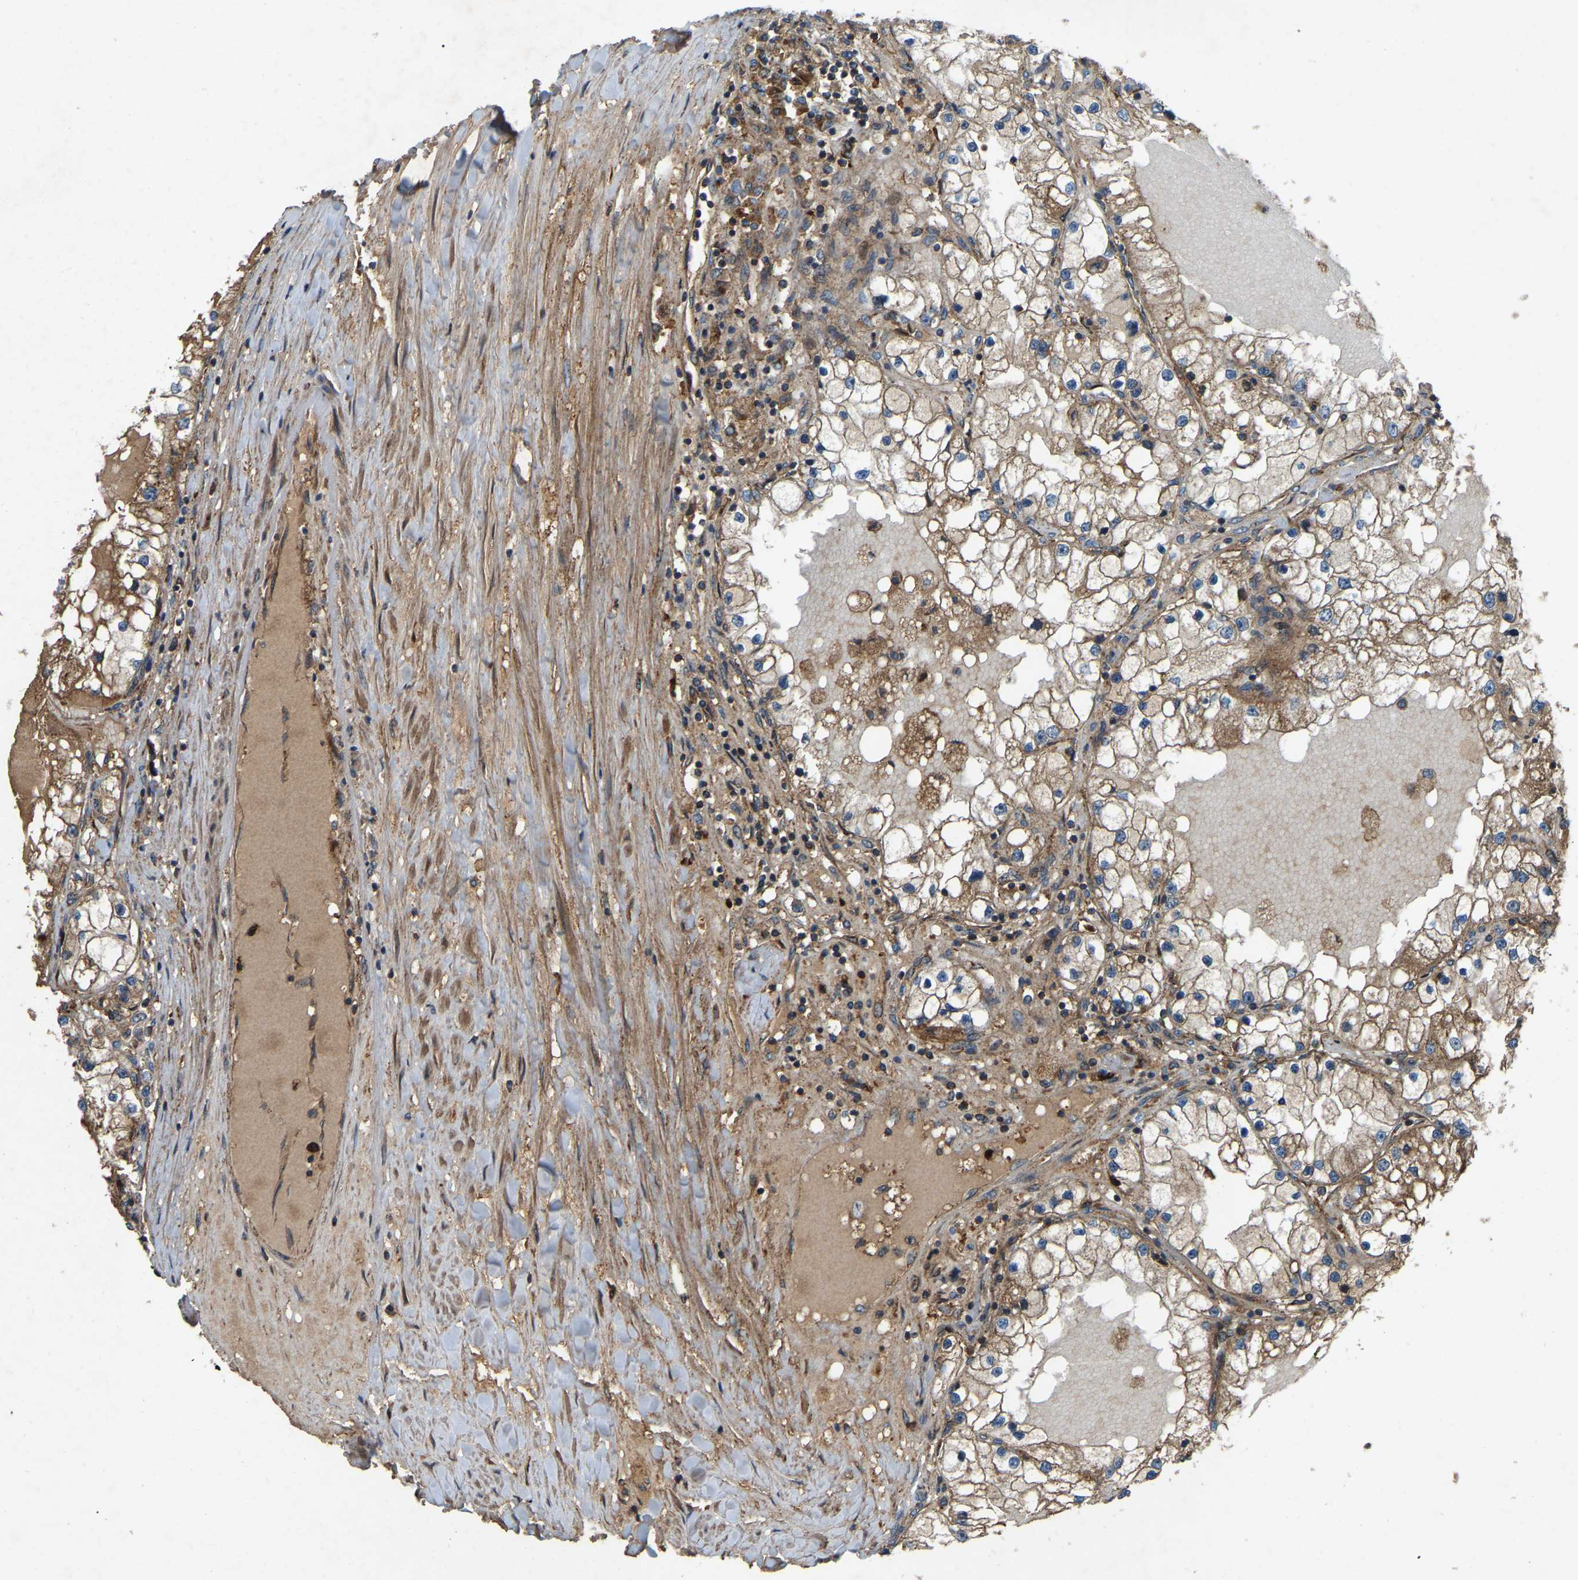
{"staining": {"intensity": "moderate", "quantity": "25%-75%", "location": "cytoplasmic/membranous"}, "tissue": "renal cancer", "cell_type": "Tumor cells", "image_type": "cancer", "snomed": [{"axis": "morphology", "description": "Adenocarcinoma, NOS"}, {"axis": "topography", "description": "Kidney"}], "caption": "About 25%-75% of tumor cells in renal adenocarcinoma show moderate cytoplasmic/membranous protein positivity as visualized by brown immunohistochemical staining.", "gene": "SAMD9L", "patient": {"sex": "male", "age": 68}}